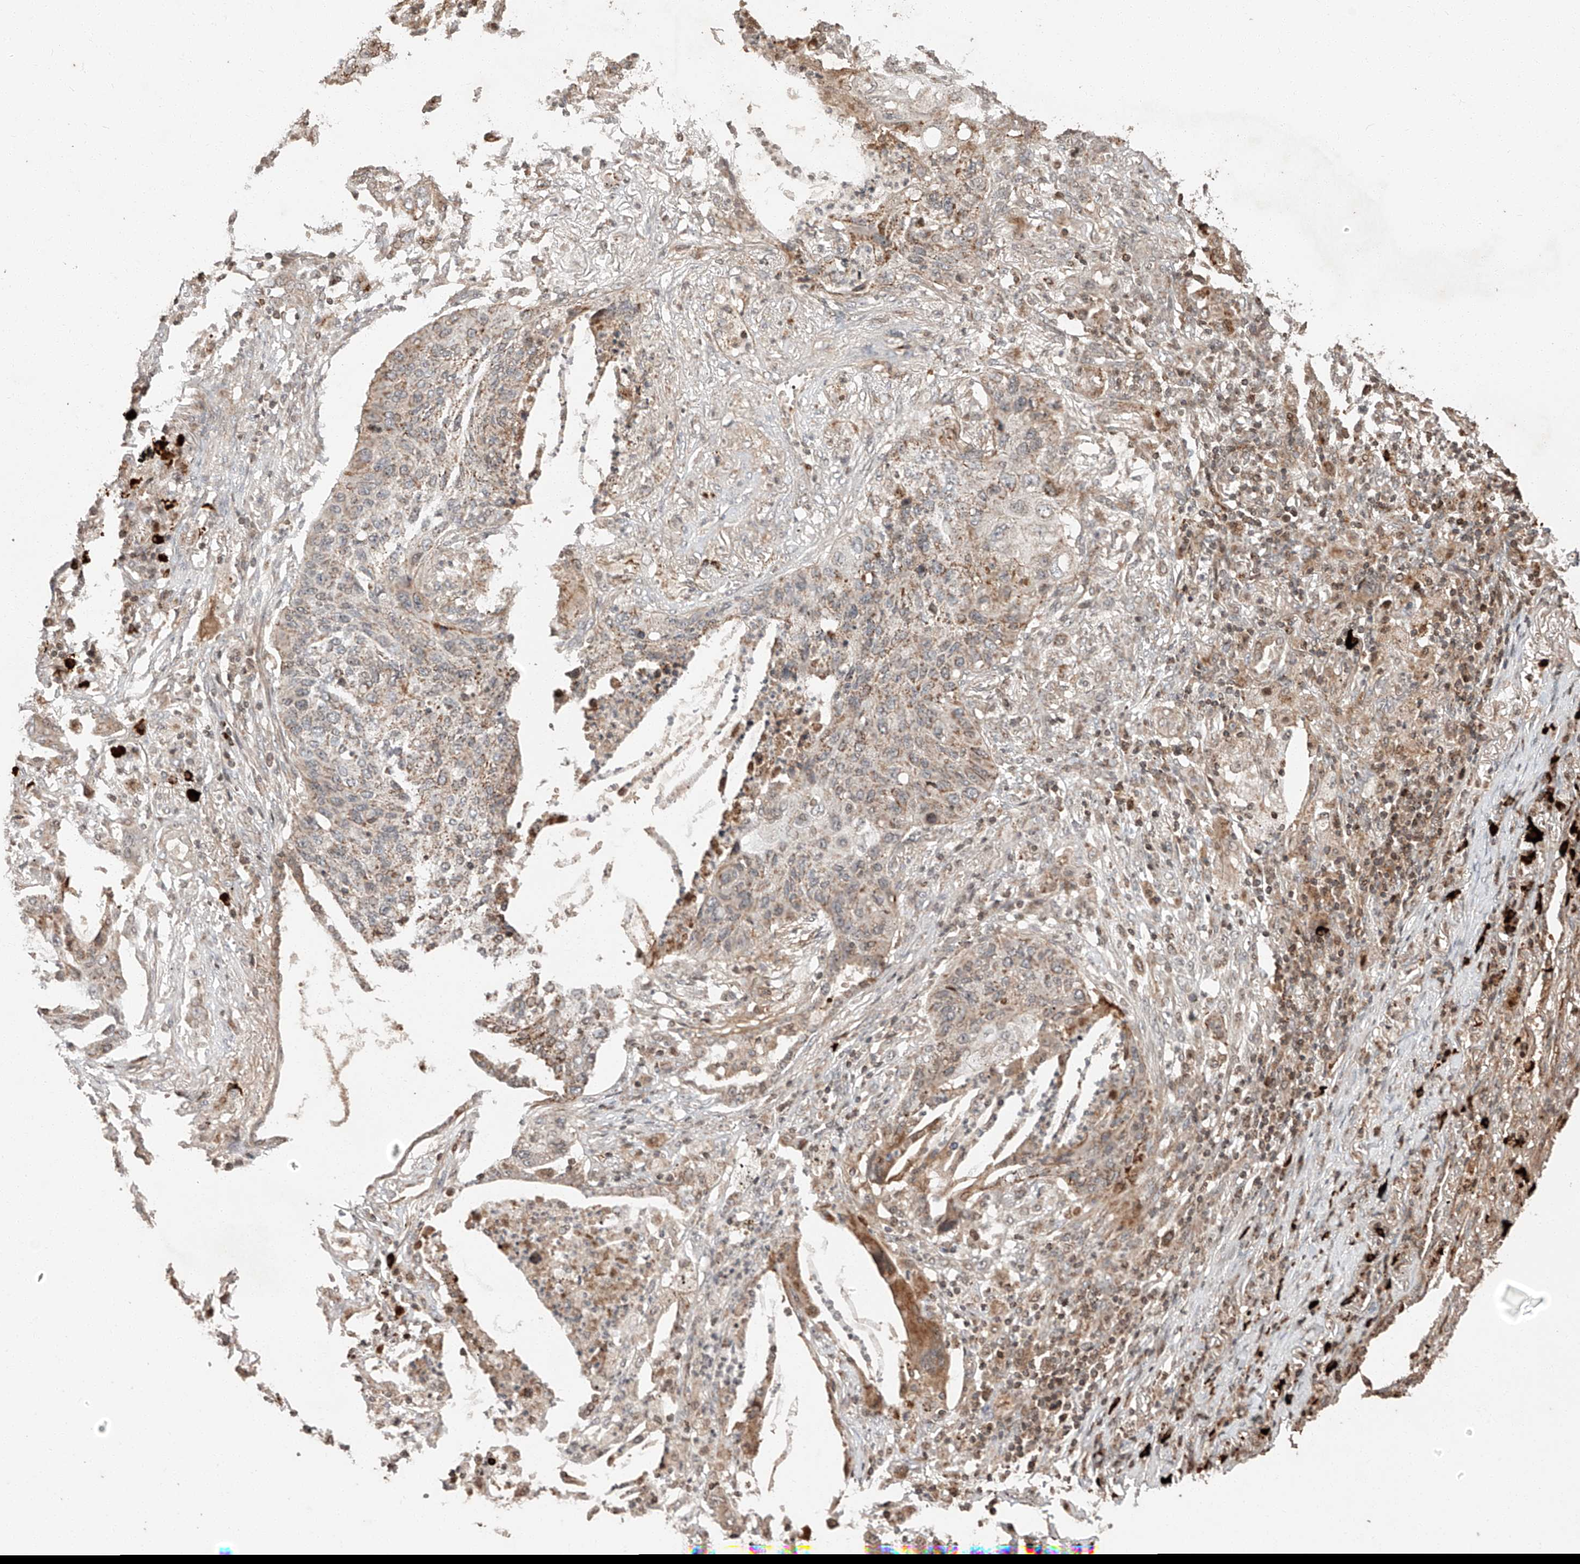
{"staining": {"intensity": "weak", "quantity": ">75%", "location": "cytoplasmic/membranous"}, "tissue": "lung cancer", "cell_type": "Tumor cells", "image_type": "cancer", "snomed": [{"axis": "morphology", "description": "Squamous cell carcinoma, NOS"}, {"axis": "topography", "description": "Lung"}], "caption": "Human squamous cell carcinoma (lung) stained with a brown dye shows weak cytoplasmic/membranous positive staining in about >75% of tumor cells.", "gene": "ARHGAP33", "patient": {"sex": "female", "age": 63}}